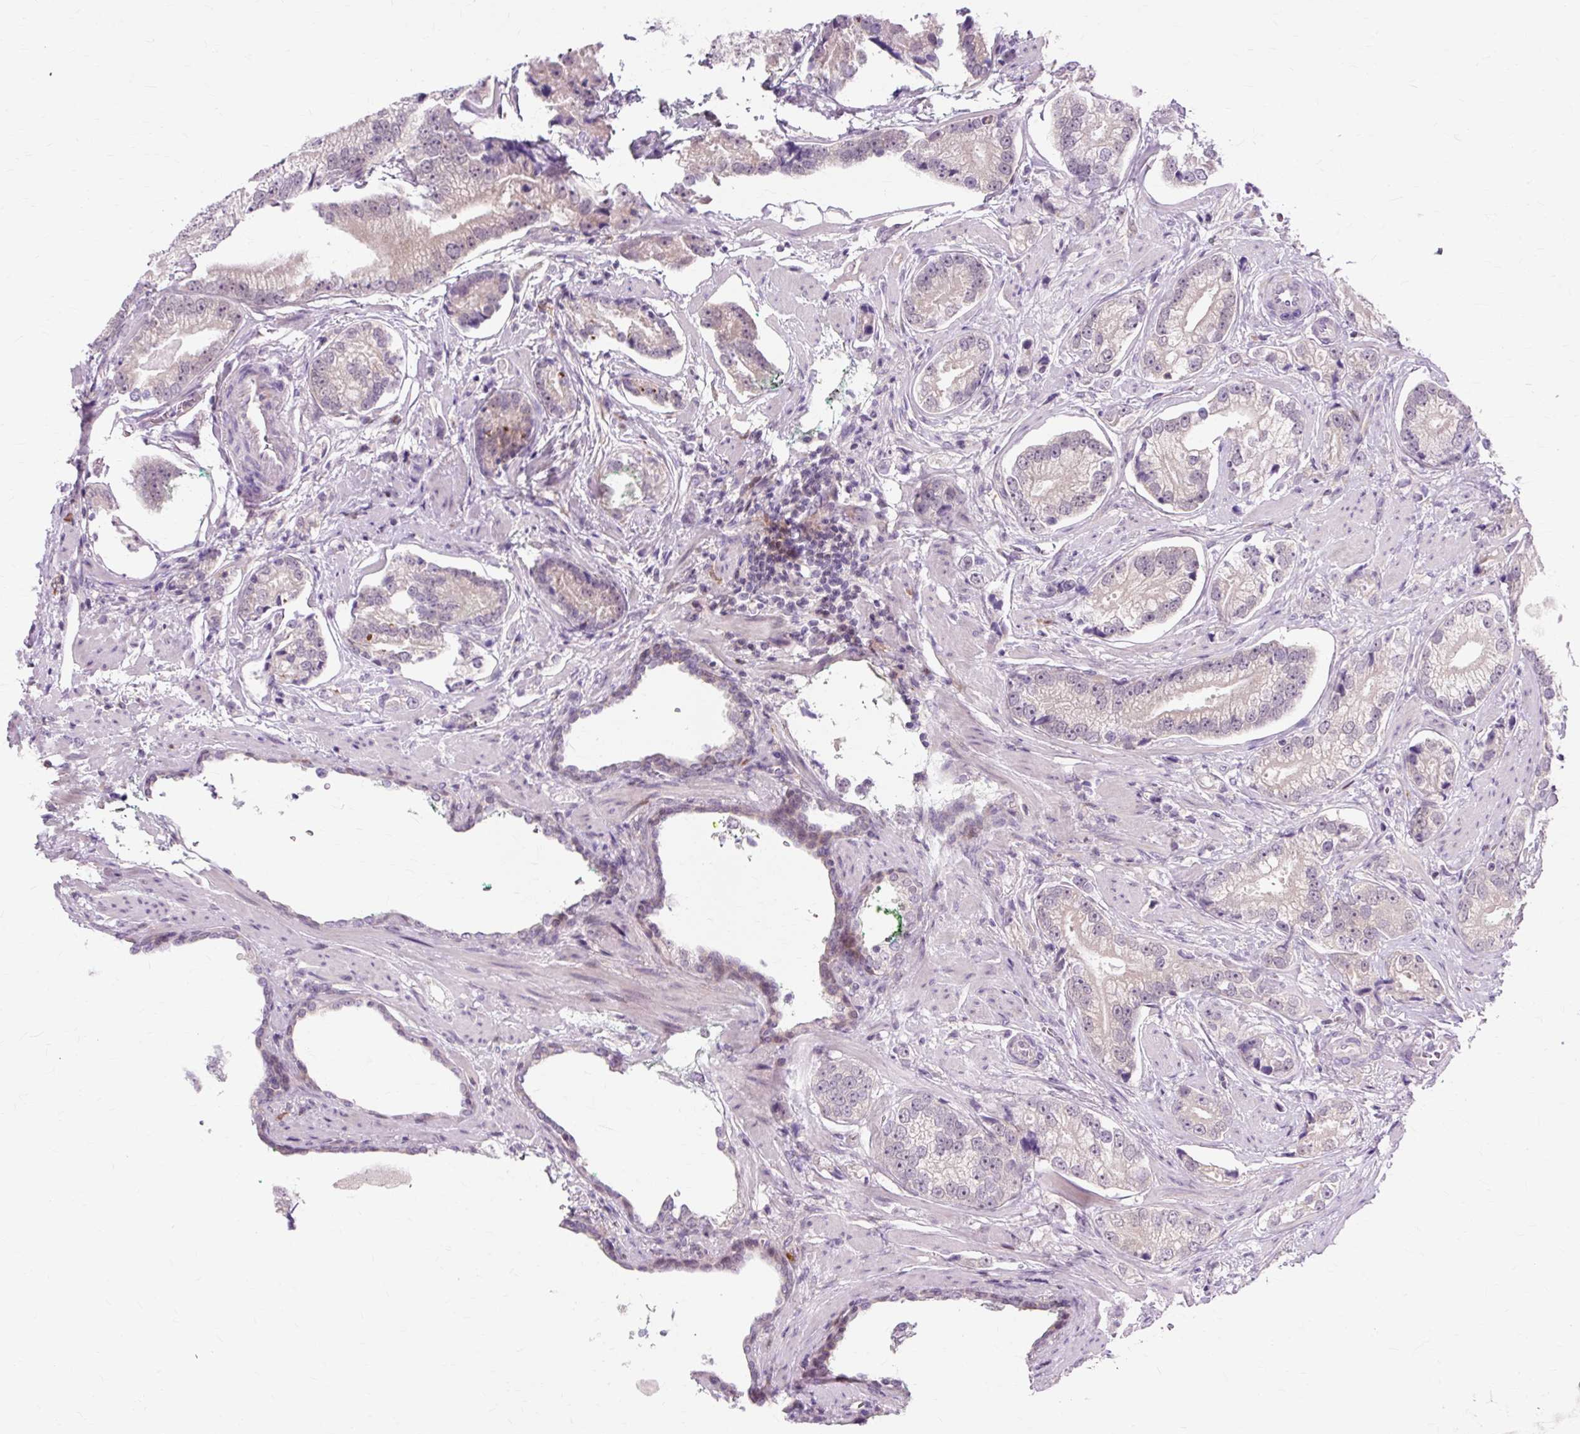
{"staining": {"intensity": "negative", "quantity": "none", "location": "none"}, "tissue": "prostate cancer", "cell_type": "Tumor cells", "image_type": "cancer", "snomed": [{"axis": "morphology", "description": "Adenocarcinoma, High grade"}, {"axis": "topography", "description": "Prostate"}], "caption": "A high-resolution image shows immunohistochemistry (IHC) staining of prostate cancer, which displays no significant positivity in tumor cells.", "gene": "ZNF35", "patient": {"sex": "male", "age": 75}}